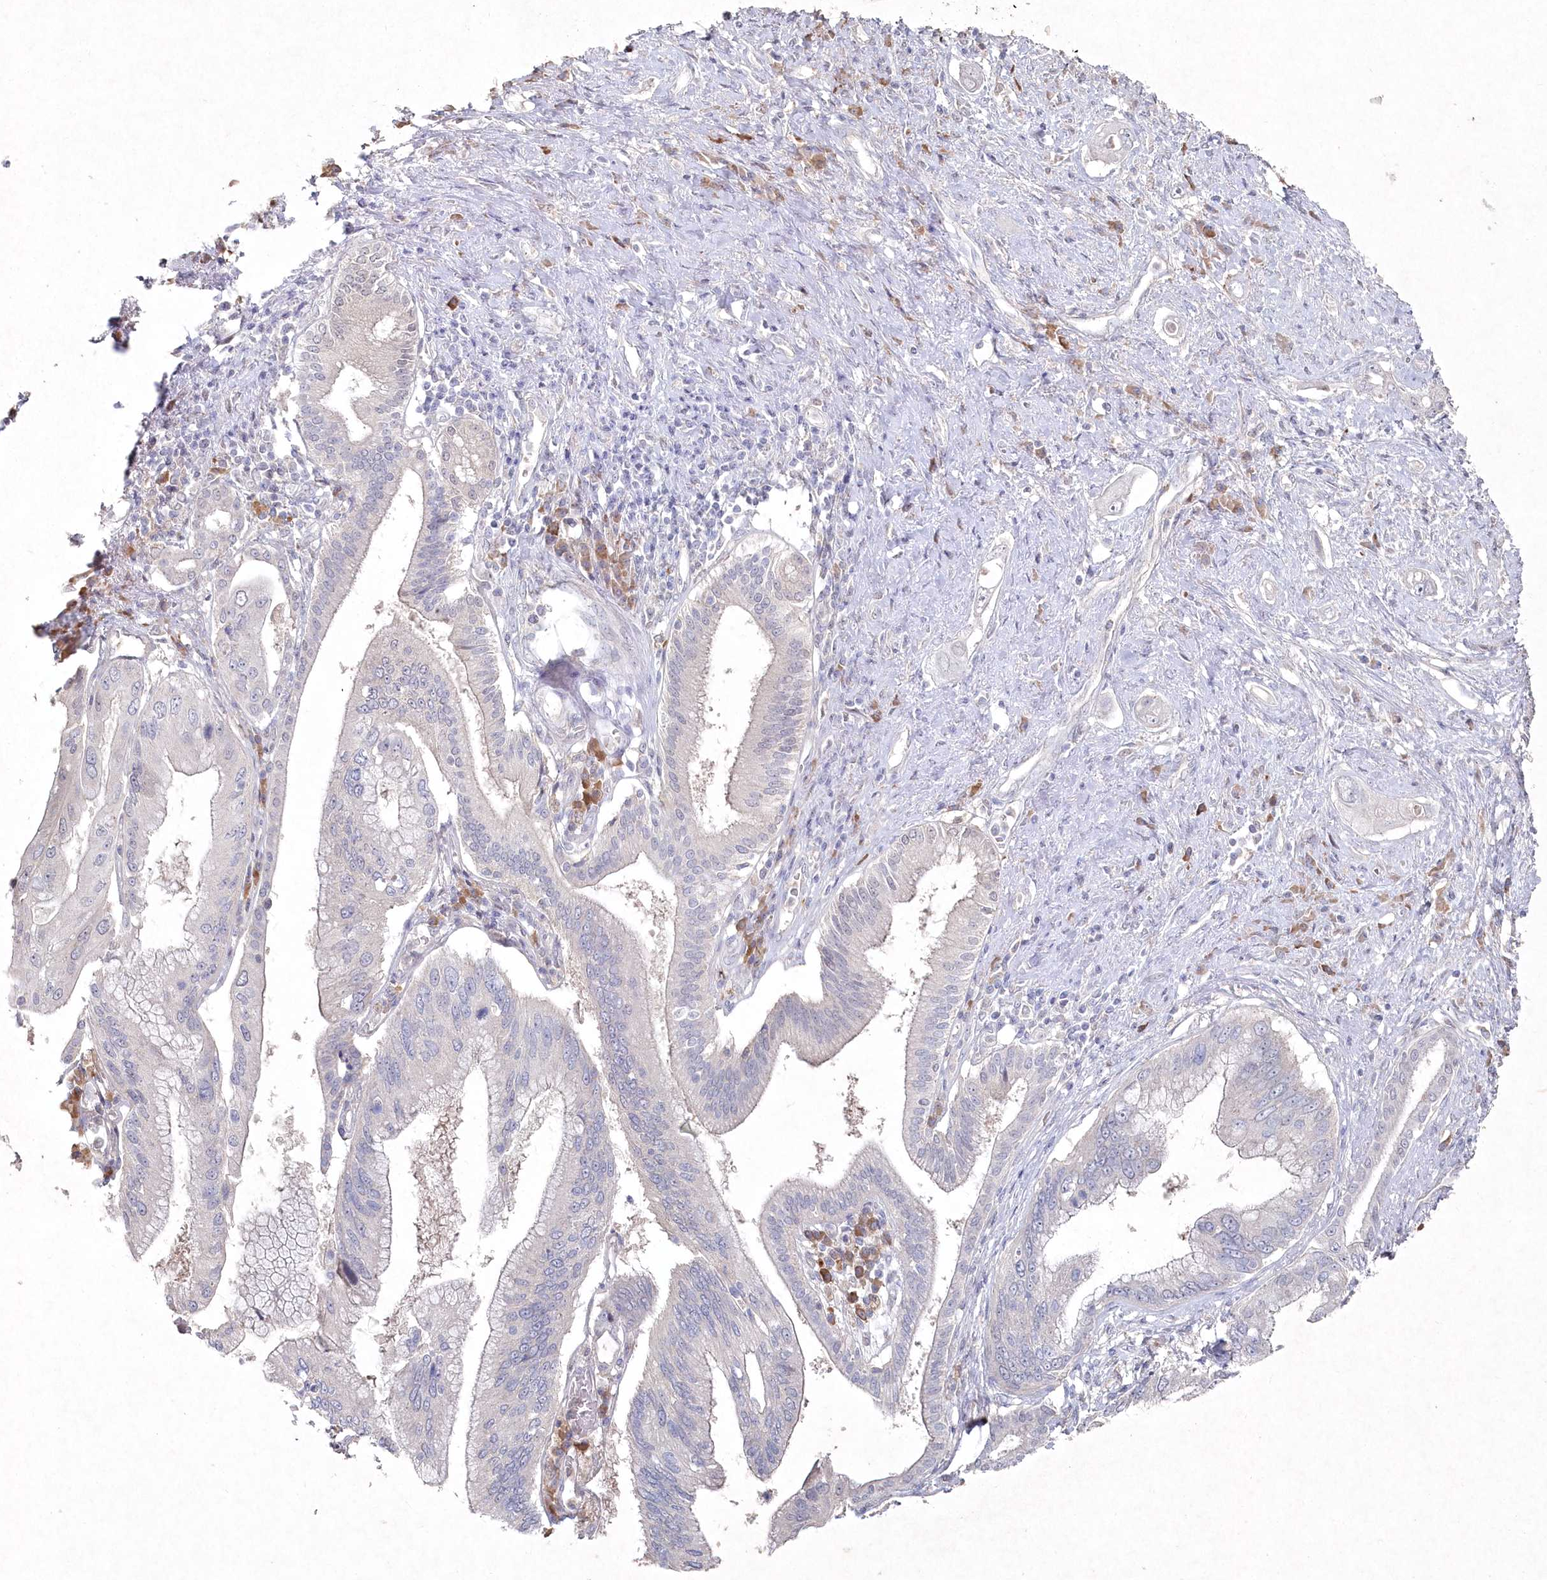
{"staining": {"intensity": "weak", "quantity": "<25%", "location": "cytoplasmic/membranous"}, "tissue": "pancreatic cancer", "cell_type": "Tumor cells", "image_type": "cancer", "snomed": [{"axis": "morphology", "description": "Inflammation, NOS"}, {"axis": "morphology", "description": "Adenocarcinoma, NOS"}, {"axis": "topography", "description": "Pancreas"}], "caption": "A micrograph of pancreatic adenocarcinoma stained for a protein shows no brown staining in tumor cells.", "gene": "TGFBRAP1", "patient": {"sex": "female", "age": 56}}